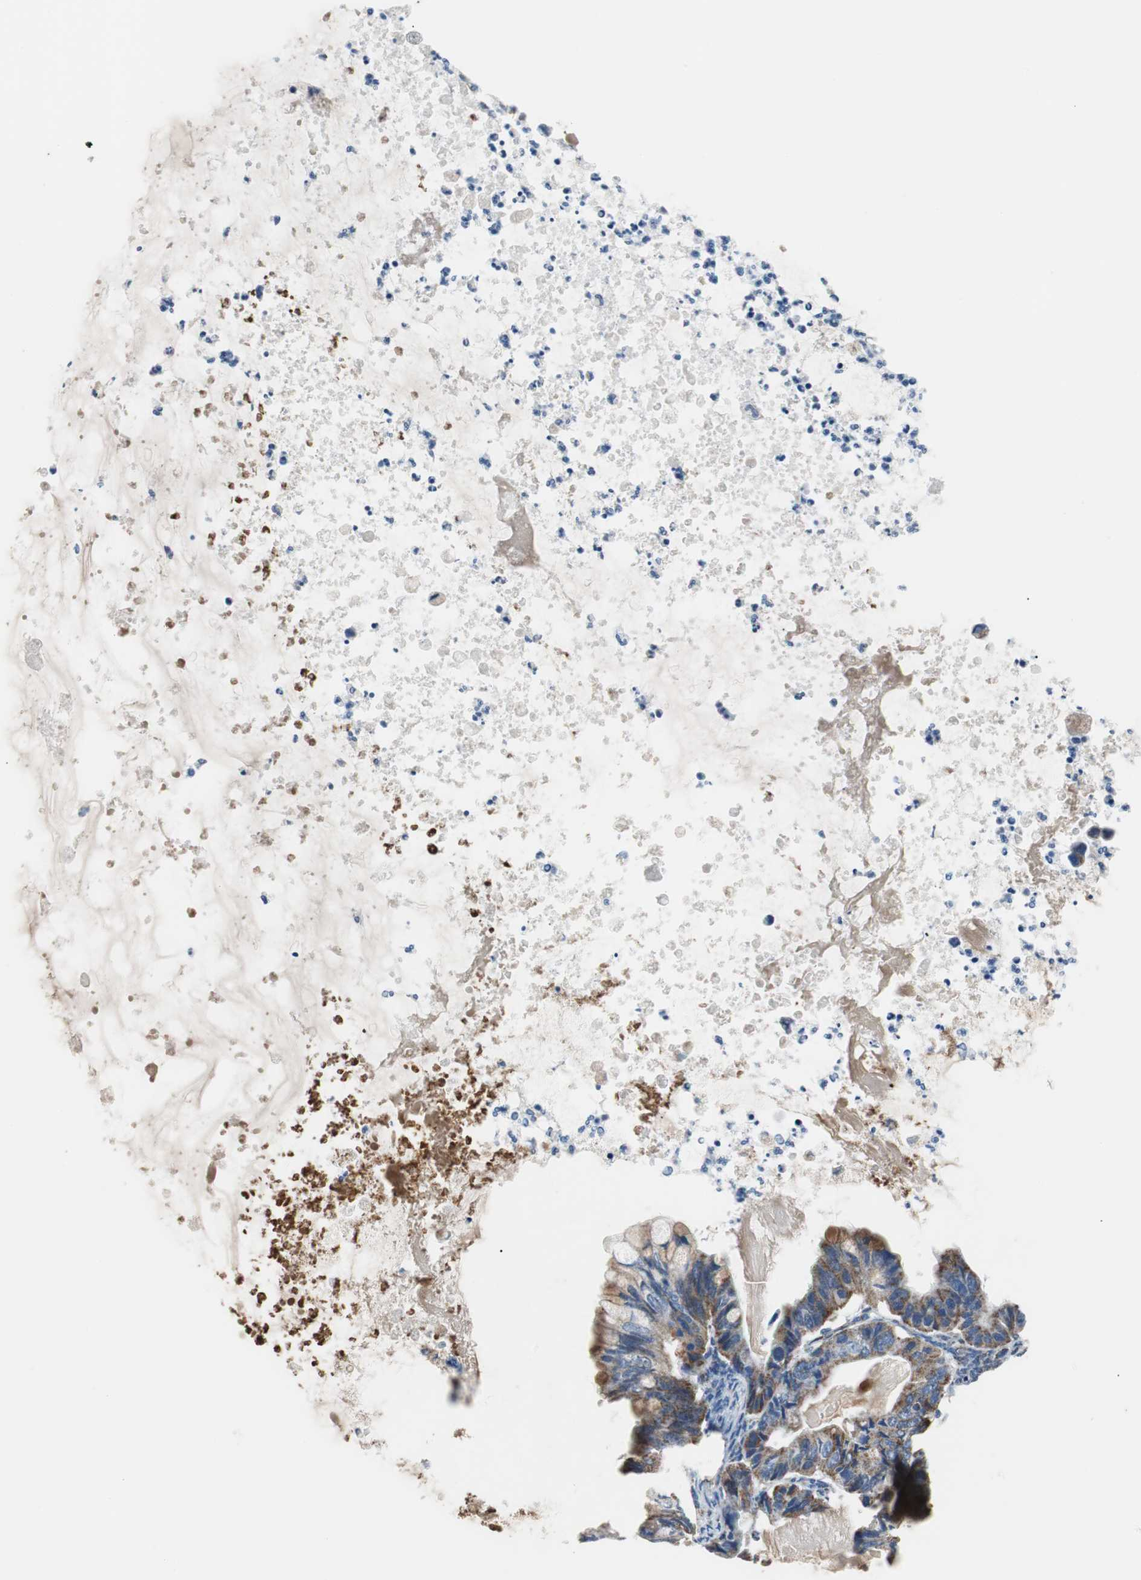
{"staining": {"intensity": "moderate", "quantity": ">75%", "location": "cytoplasmic/membranous"}, "tissue": "ovarian cancer", "cell_type": "Tumor cells", "image_type": "cancer", "snomed": [{"axis": "morphology", "description": "Cystadenocarcinoma, mucinous, NOS"}, {"axis": "topography", "description": "Ovary"}], "caption": "About >75% of tumor cells in ovarian mucinous cystadenocarcinoma exhibit moderate cytoplasmic/membranous protein expression as visualized by brown immunohistochemical staining.", "gene": "PITRM1", "patient": {"sex": "female", "age": 80}}